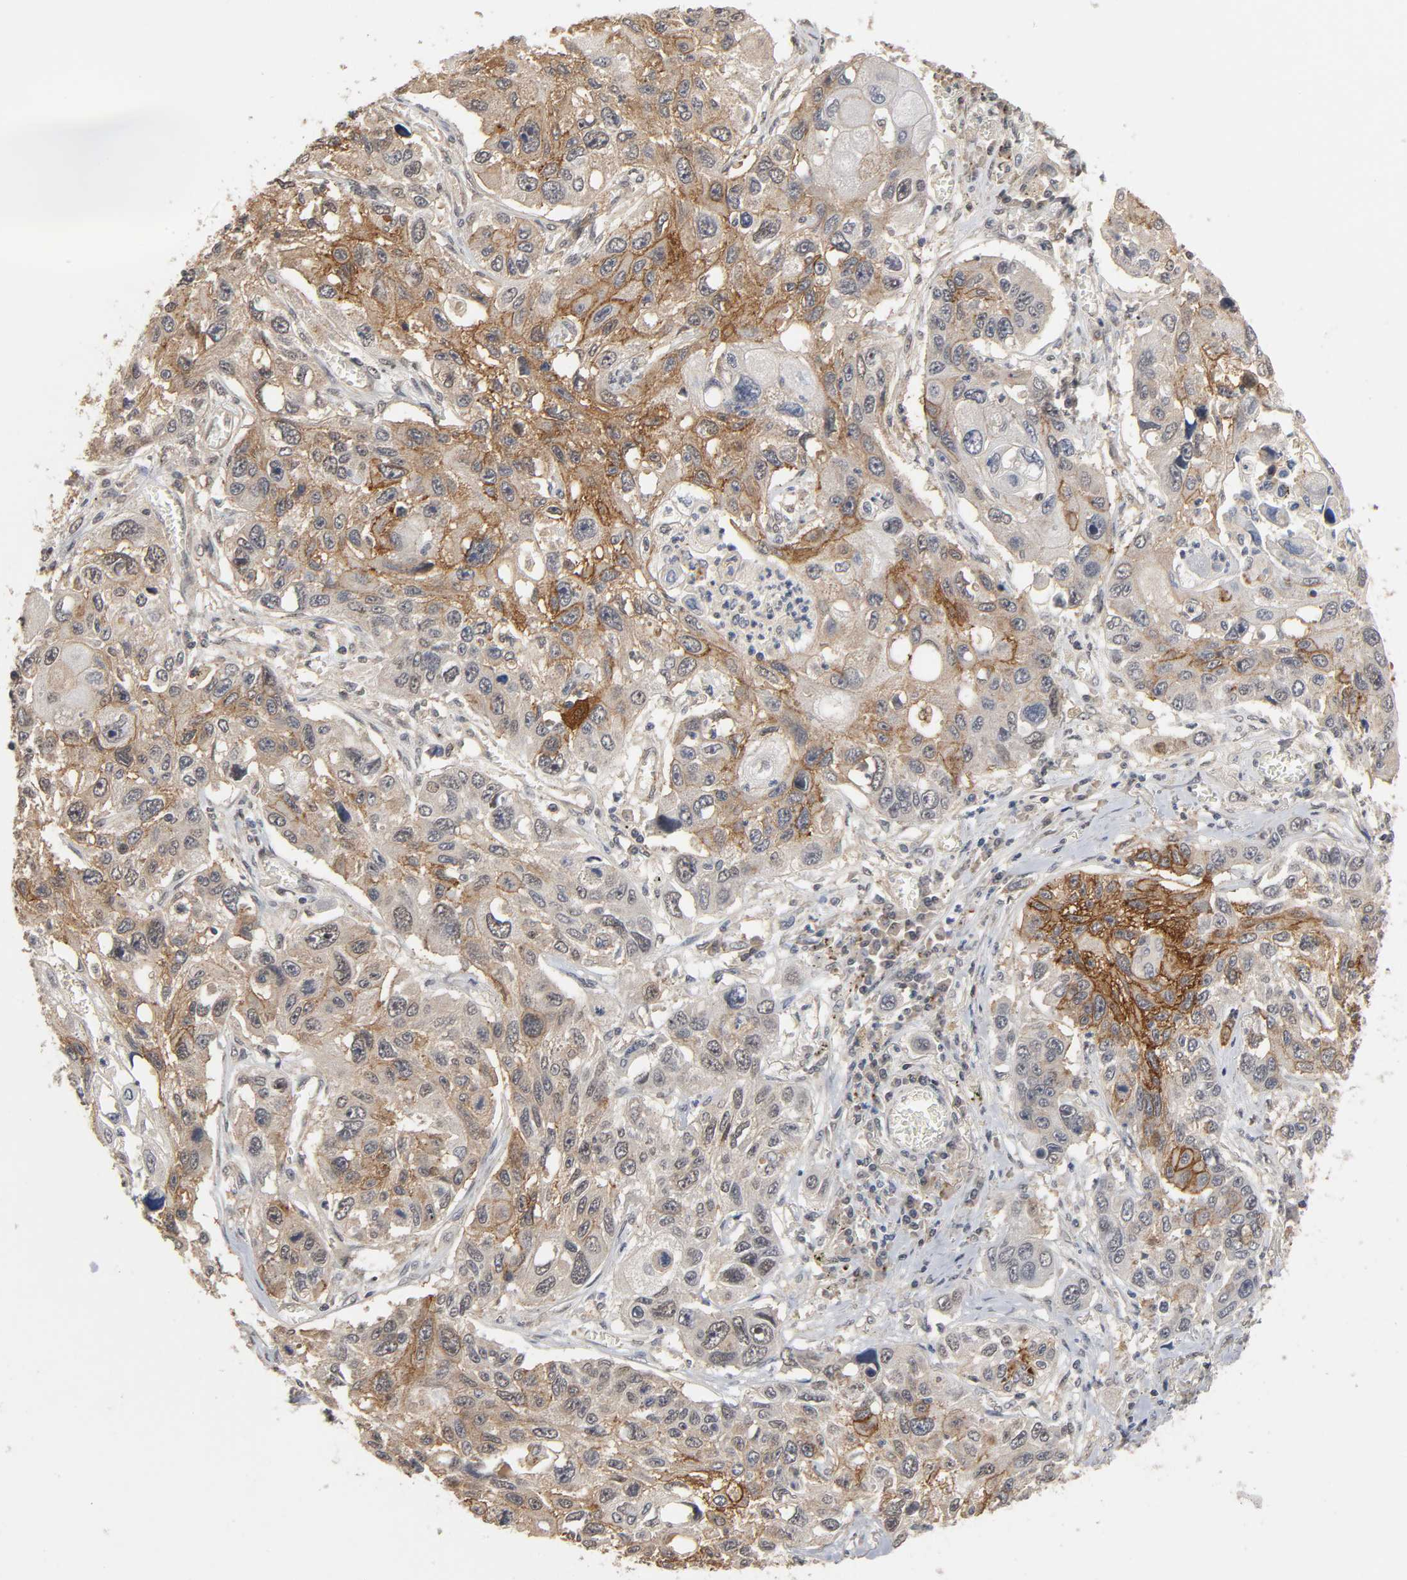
{"staining": {"intensity": "moderate", "quantity": ">75%", "location": "cytoplasmic/membranous"}, "tissue": "lung cancer", "cell_type": "Tumor cells", "image_type": "cancer", "snomed": [{"axis": "morphology", "description": "Squamous cell carcinoma, NOS"}, {"axis": "topography", "description": "Lung"}], "caption": "Tumor cells show medium levels of moderate cytoplasmic/membranous staining in approximately >75% of cells in human lung squamous cell carcinoma.", "gene": "HTR1E", "patient": {"sex": "male", "age": 71}}